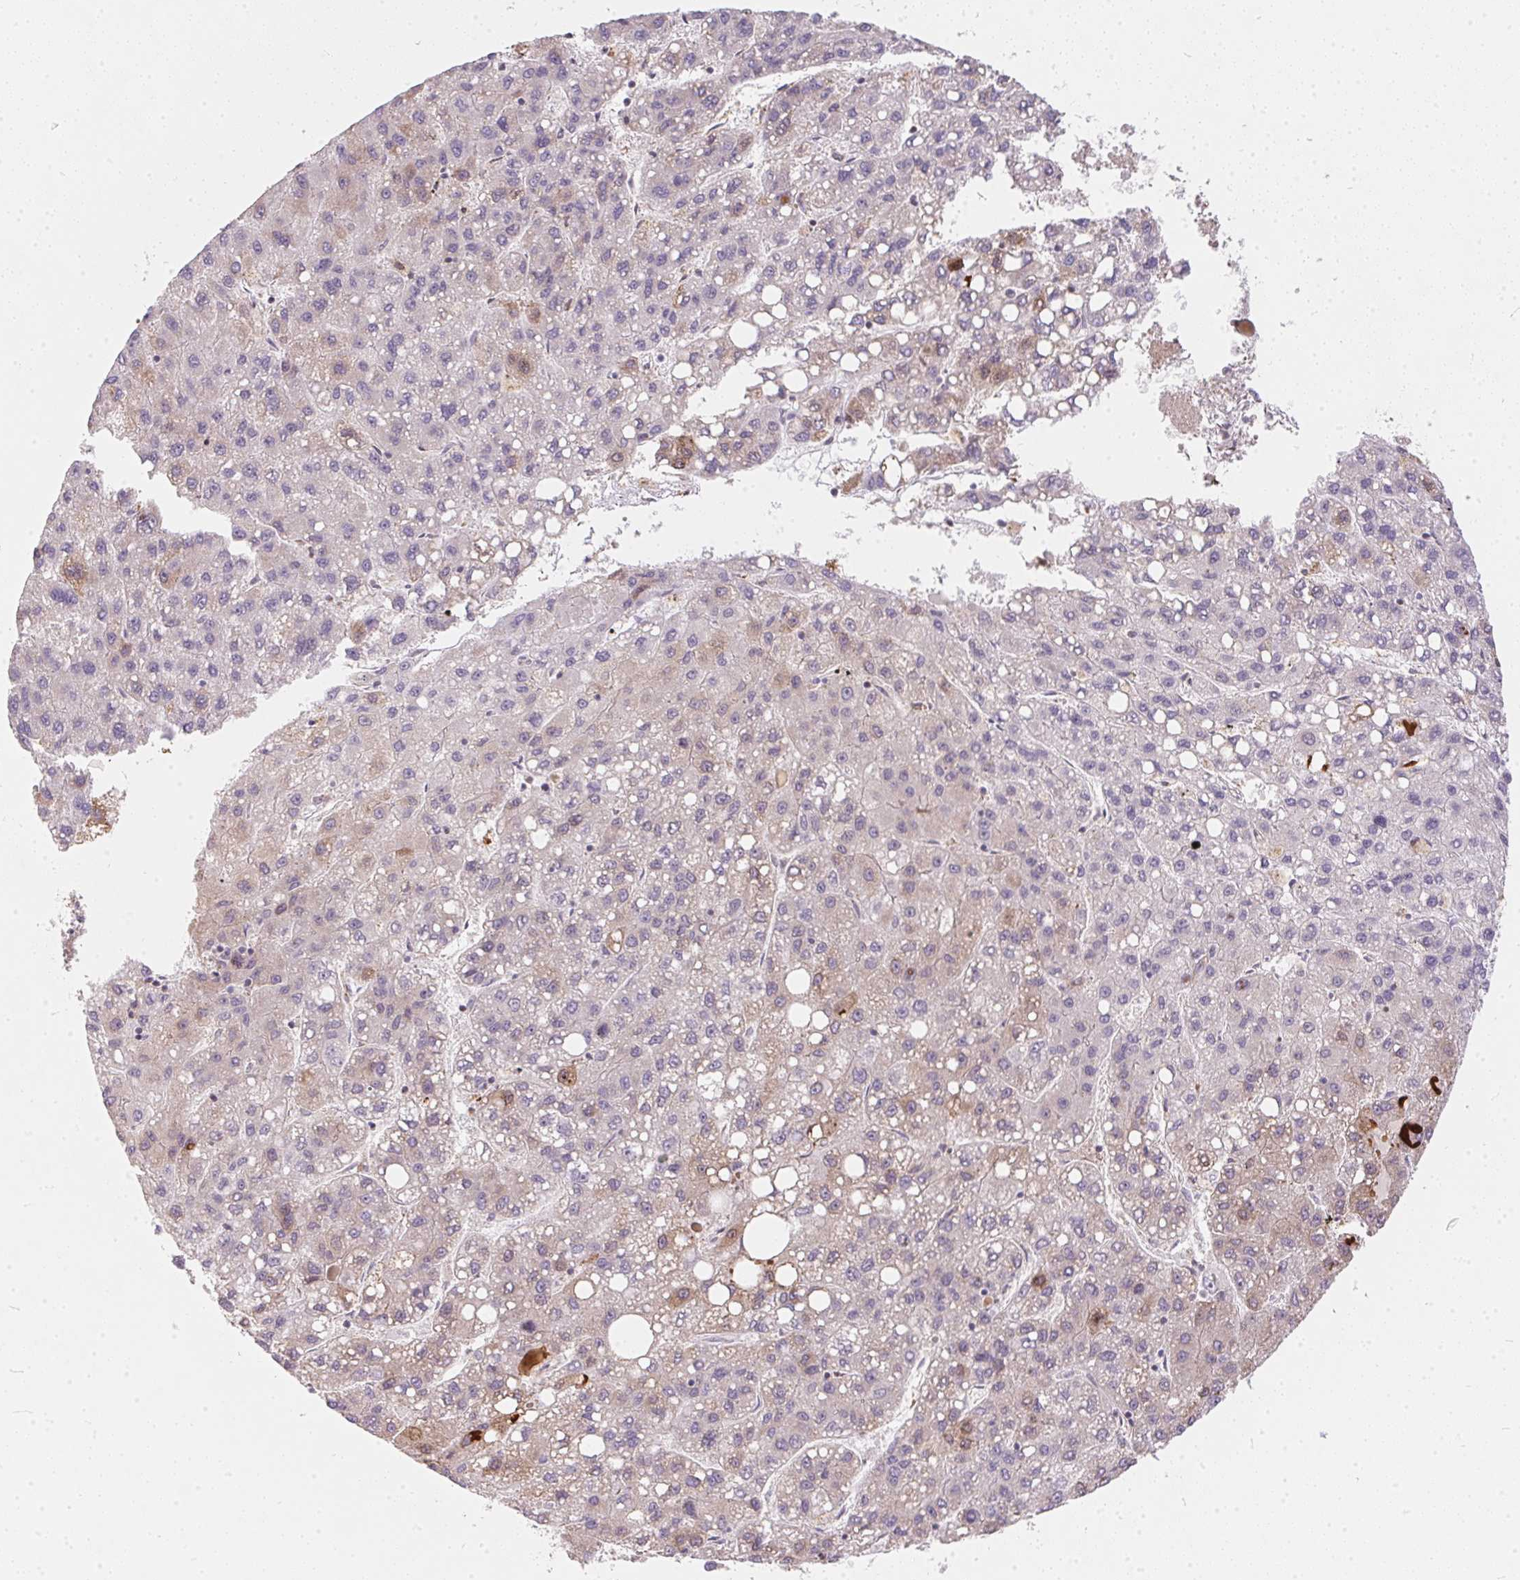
{"staining": {"intensity": "negative", "quantity": "none", "location": "none"}, "tissue": "liver cancer", "cell_type": "Tumor cells", "image_type": "cancer", "snomed": [{"axis": "morphology", "description": "Carcinoma, Hepatocellular, NOS"}, {"axis": "topography", "description": "Liver"}], "caption": "IHC micrograph of hepatocellular carcinoma (liver) stained for a protein (brown), which demonstrates no expression in tumor cells.", "gene": "VWA5B2", "patient": {"sex": "female", "age": 82}}